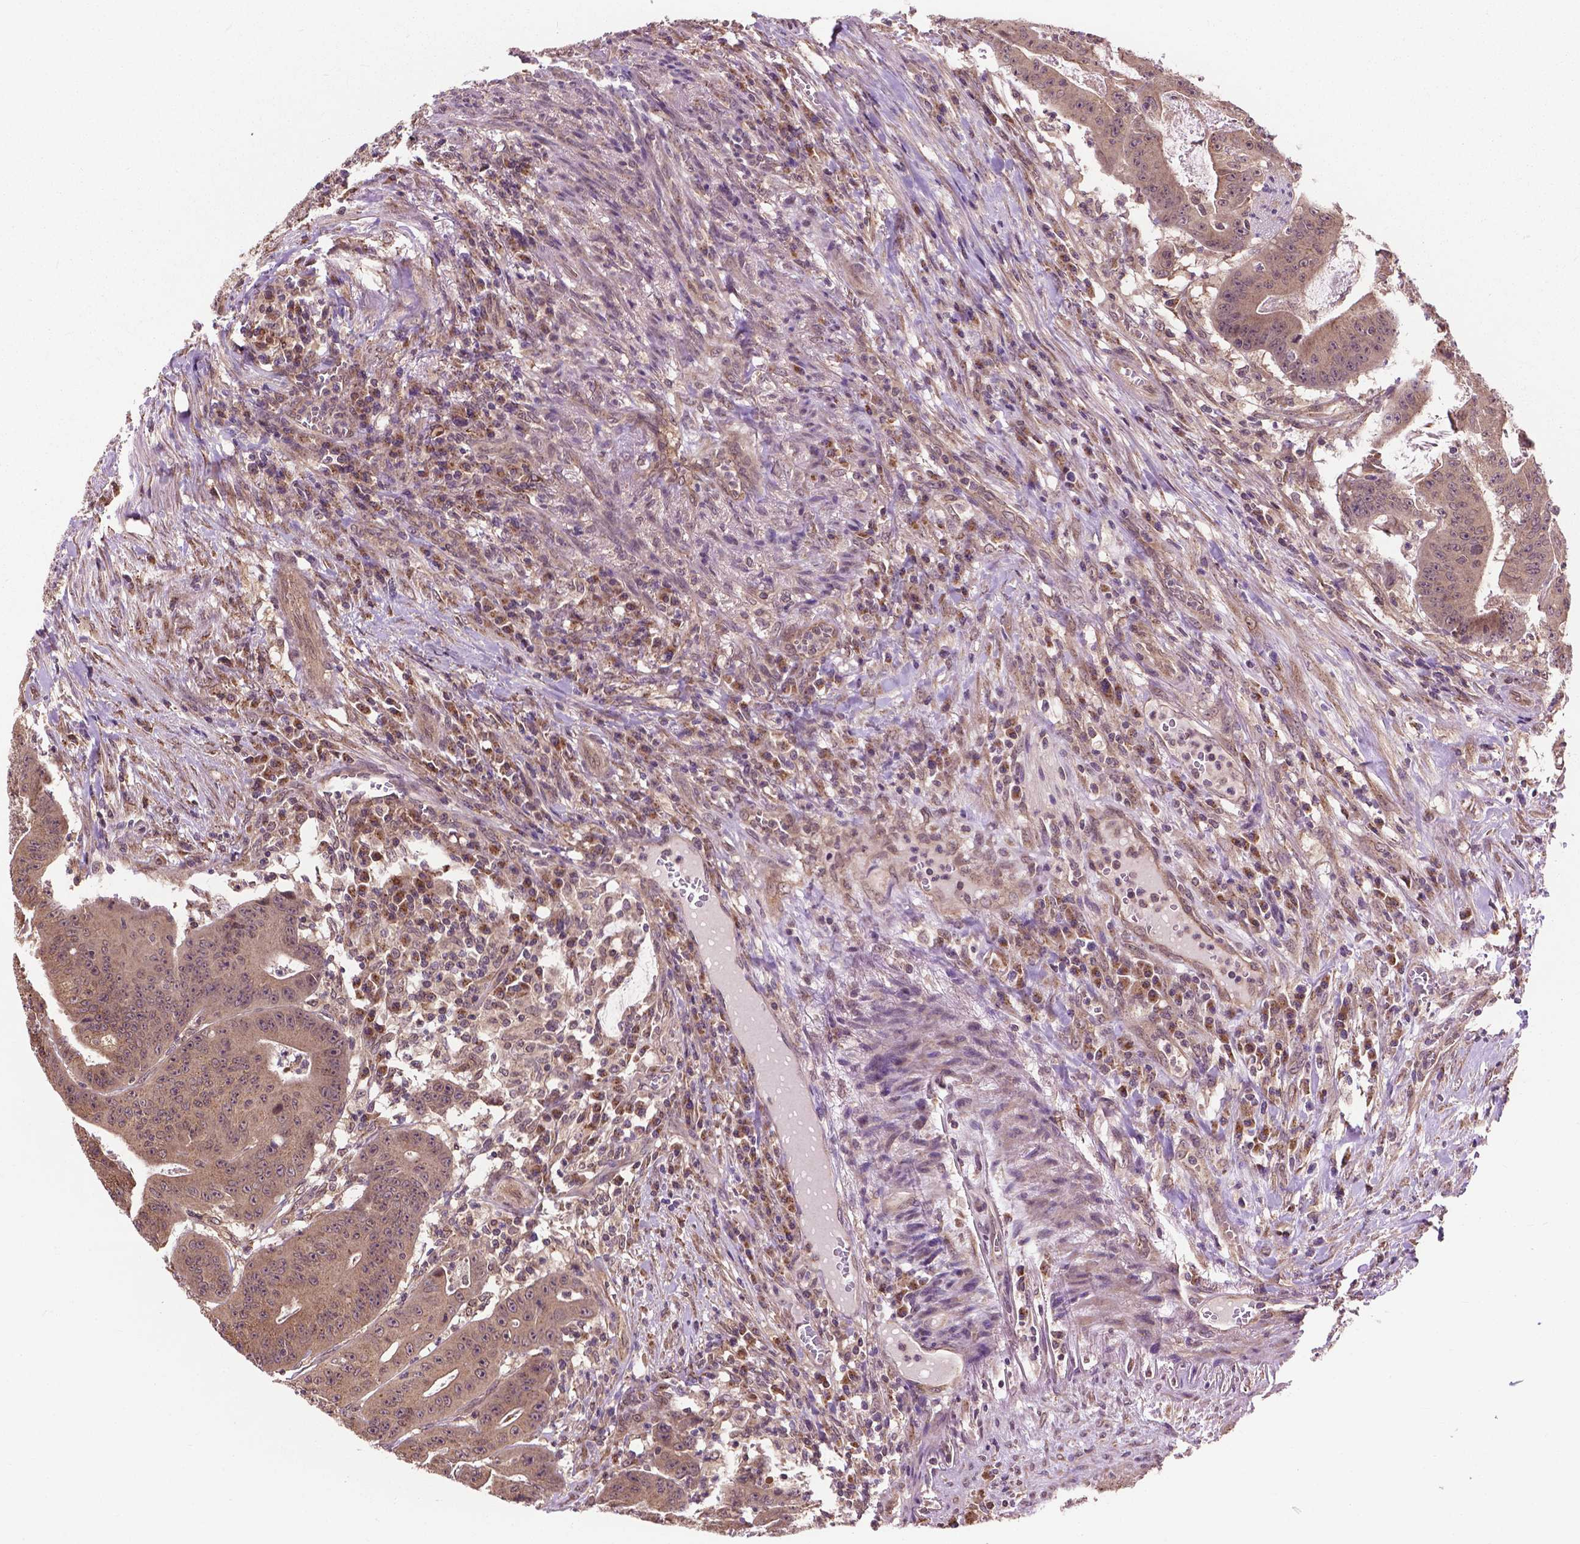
{"staining": {"intensity": "weak", "quantity": ">75%", "location": "cytoplasmic/membranous,nuclear"}, "tissue": "colorectal cancer", "cell_type": "Tumor cells", "image_type": "cancer", "snomed": [{"axis": "morphology", "description": "Adenocarcinoma, NOS"}, {"axis": "topography", "description": "Colon"}], "caption": "Immunohistochemistry image of neoplastic tissue: human colorectal cancer (adenocarcinoma) stained using immunohistochemistry reveals low levels of weak protein expression localized specifically in the cytoplasmic/membranous and nuclear of tumor cells, appearing as a cytoplasmic/membranous and nuclear brown color.", "gene": "PPP1CB", "patient": {"sex": "male", "age": 33}}